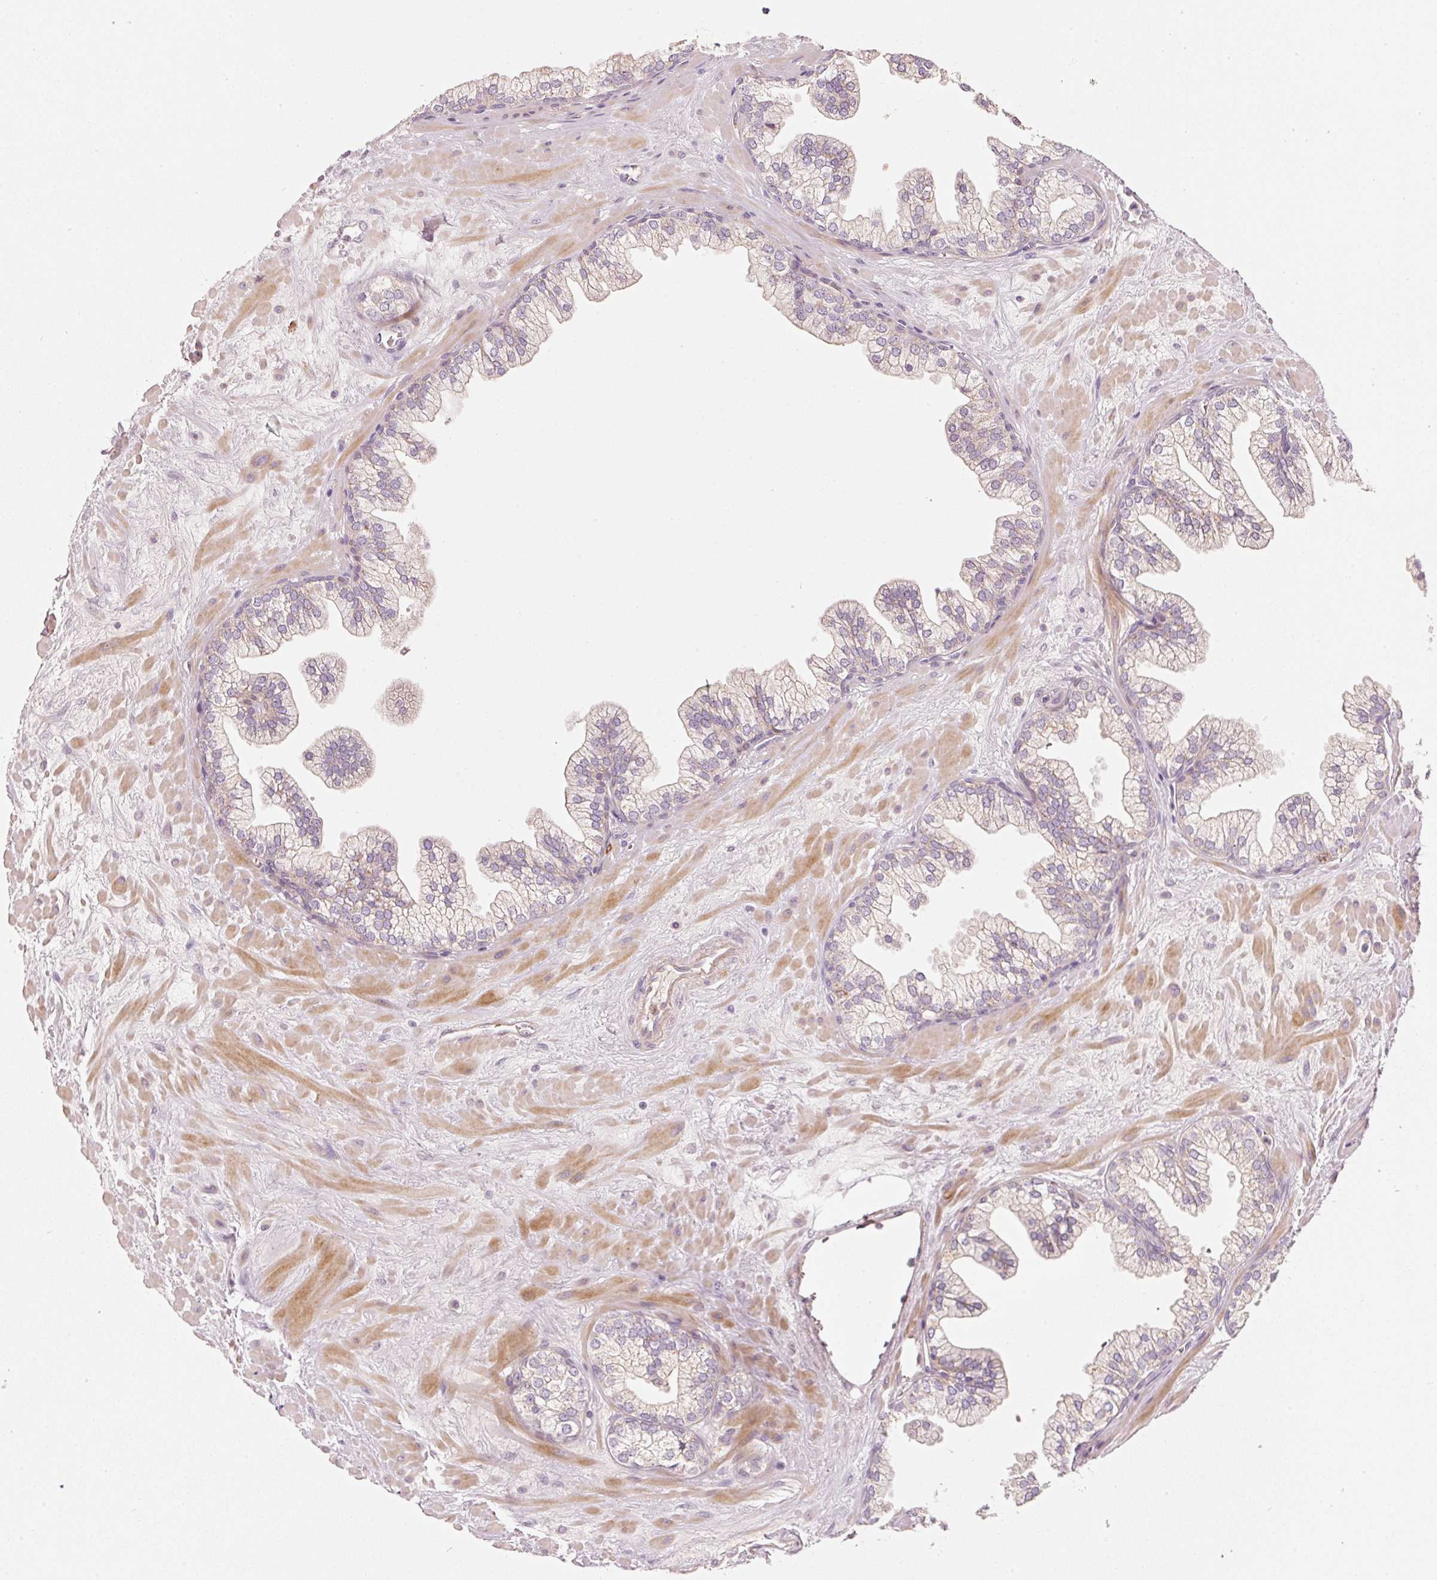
{"staining": {"intensity": "negative", "quantity": "none", "location": "none"}, "tissue": "prostate", "cell_type": "Glandular cells", "image_type": "normal", "snomed": [{"axis": "morphology", "description": "Normal tissue, NOS"}, {"axis": "topography", "description": "Prostate"}, {"axis": "topography", "description": "Peripheral nerve tissue"}], "caption": "IHC photomicrograph of benign prostate stained for a protein (brown), which displays no expression in glandular cells.", "gene": "KLHL21", "patient": {"sex": "male", "age": 61}}